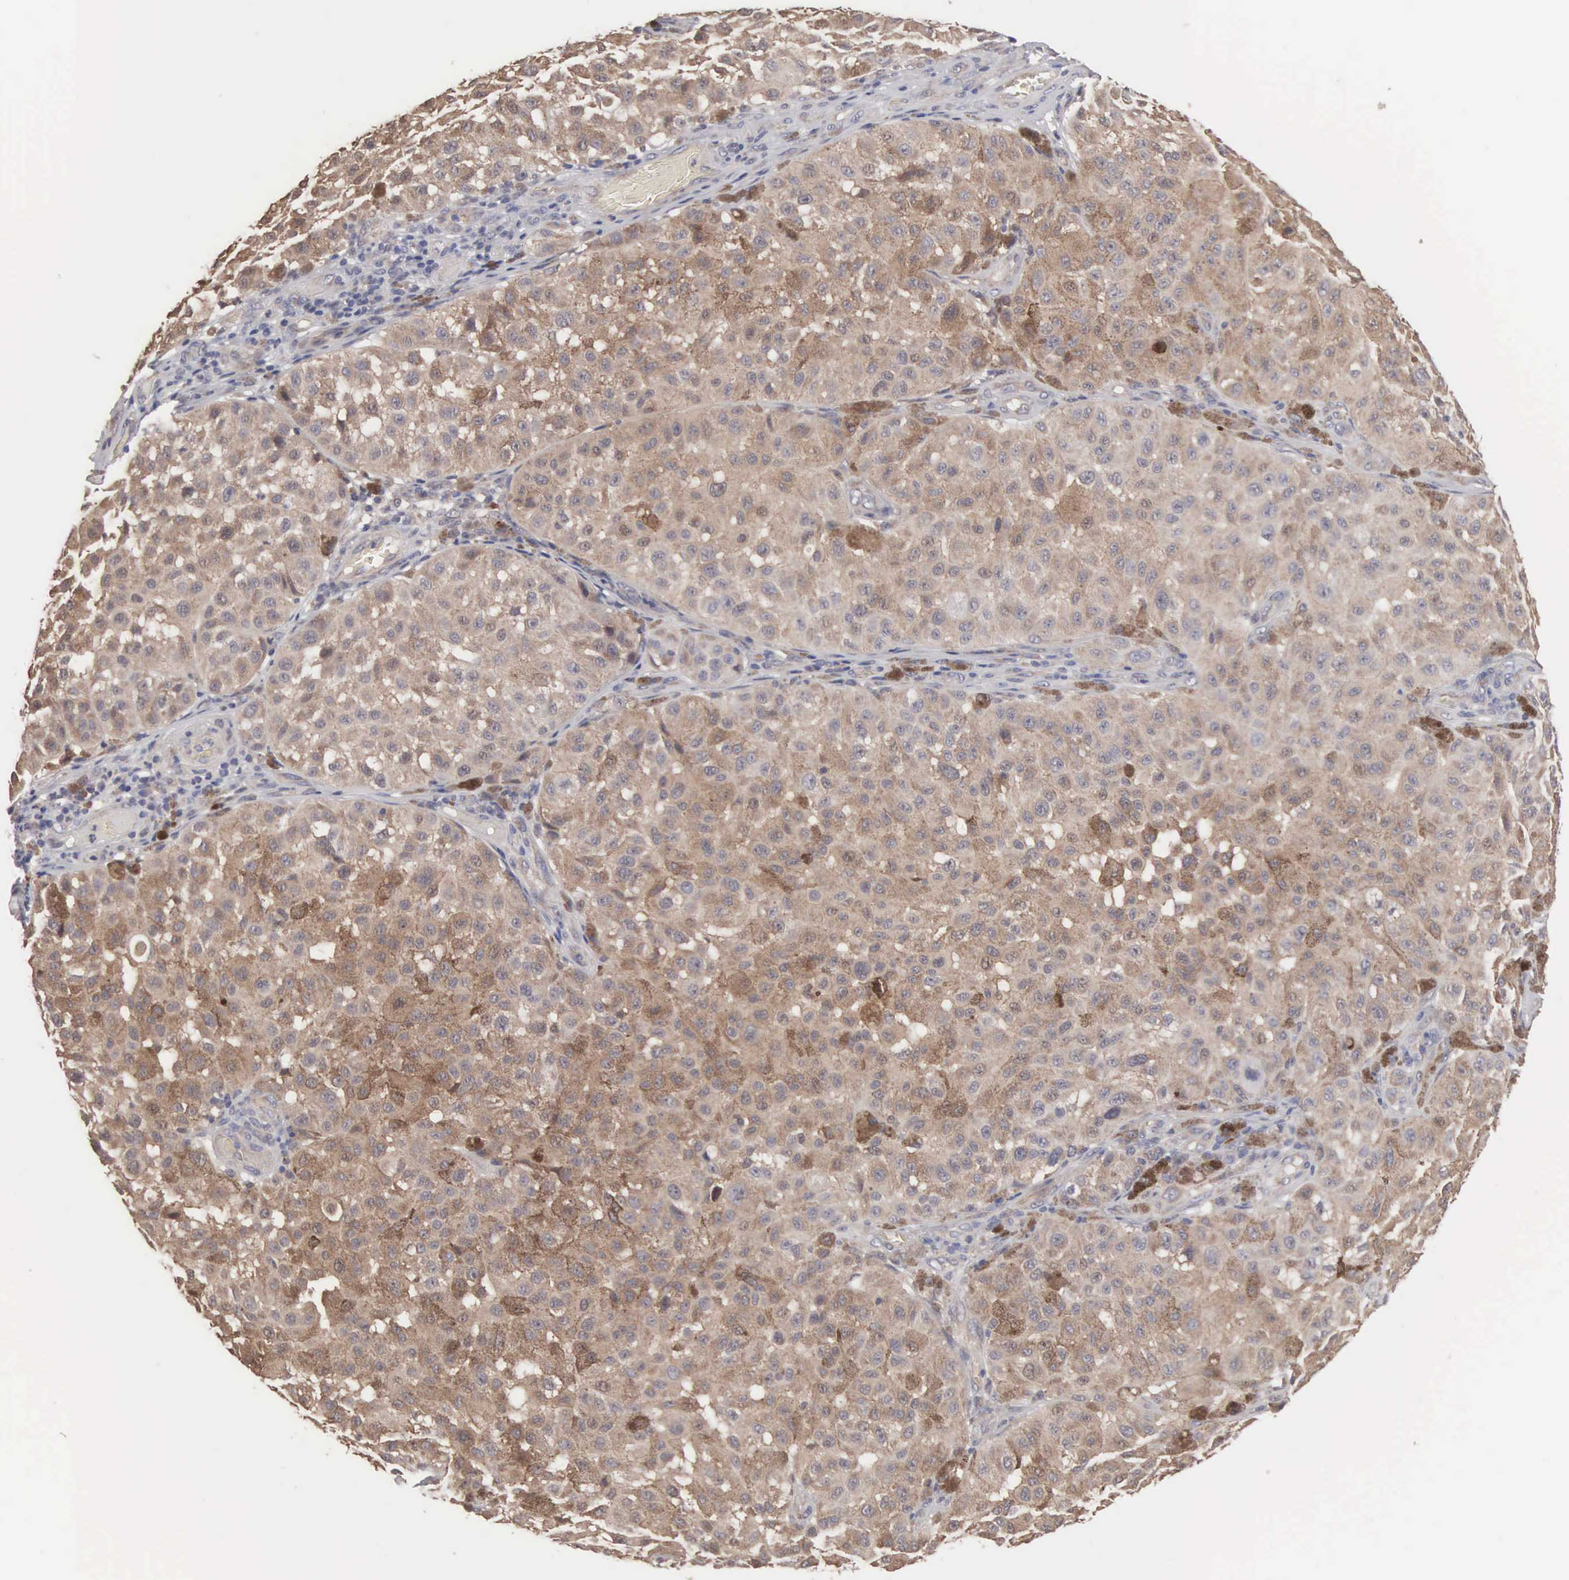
{"staining": {"intensity": "moderate", "quantity": ">75%", "location": "cytoplasmic/membranous"}, "tissue": "melanoma", "cell_type": "Tumor cells", "image_type": "cancer", "snomed": [{"axis": "morphology", "description": "Malignant melanoma, NOS"}, {"axis": "topography", "description": "Skin"}], "caption": "High-power microscopy captured an immunohistochemistry (IHC) micrograph of malignant melanoma, revealing moderate cytoplasmic/membranous expression in approximately >75% of tumor cells. (DAB IHC with brightfield microscopy, high magnification).", "gene": "INF2", "patient": {"sex": "female", "age": 64}}